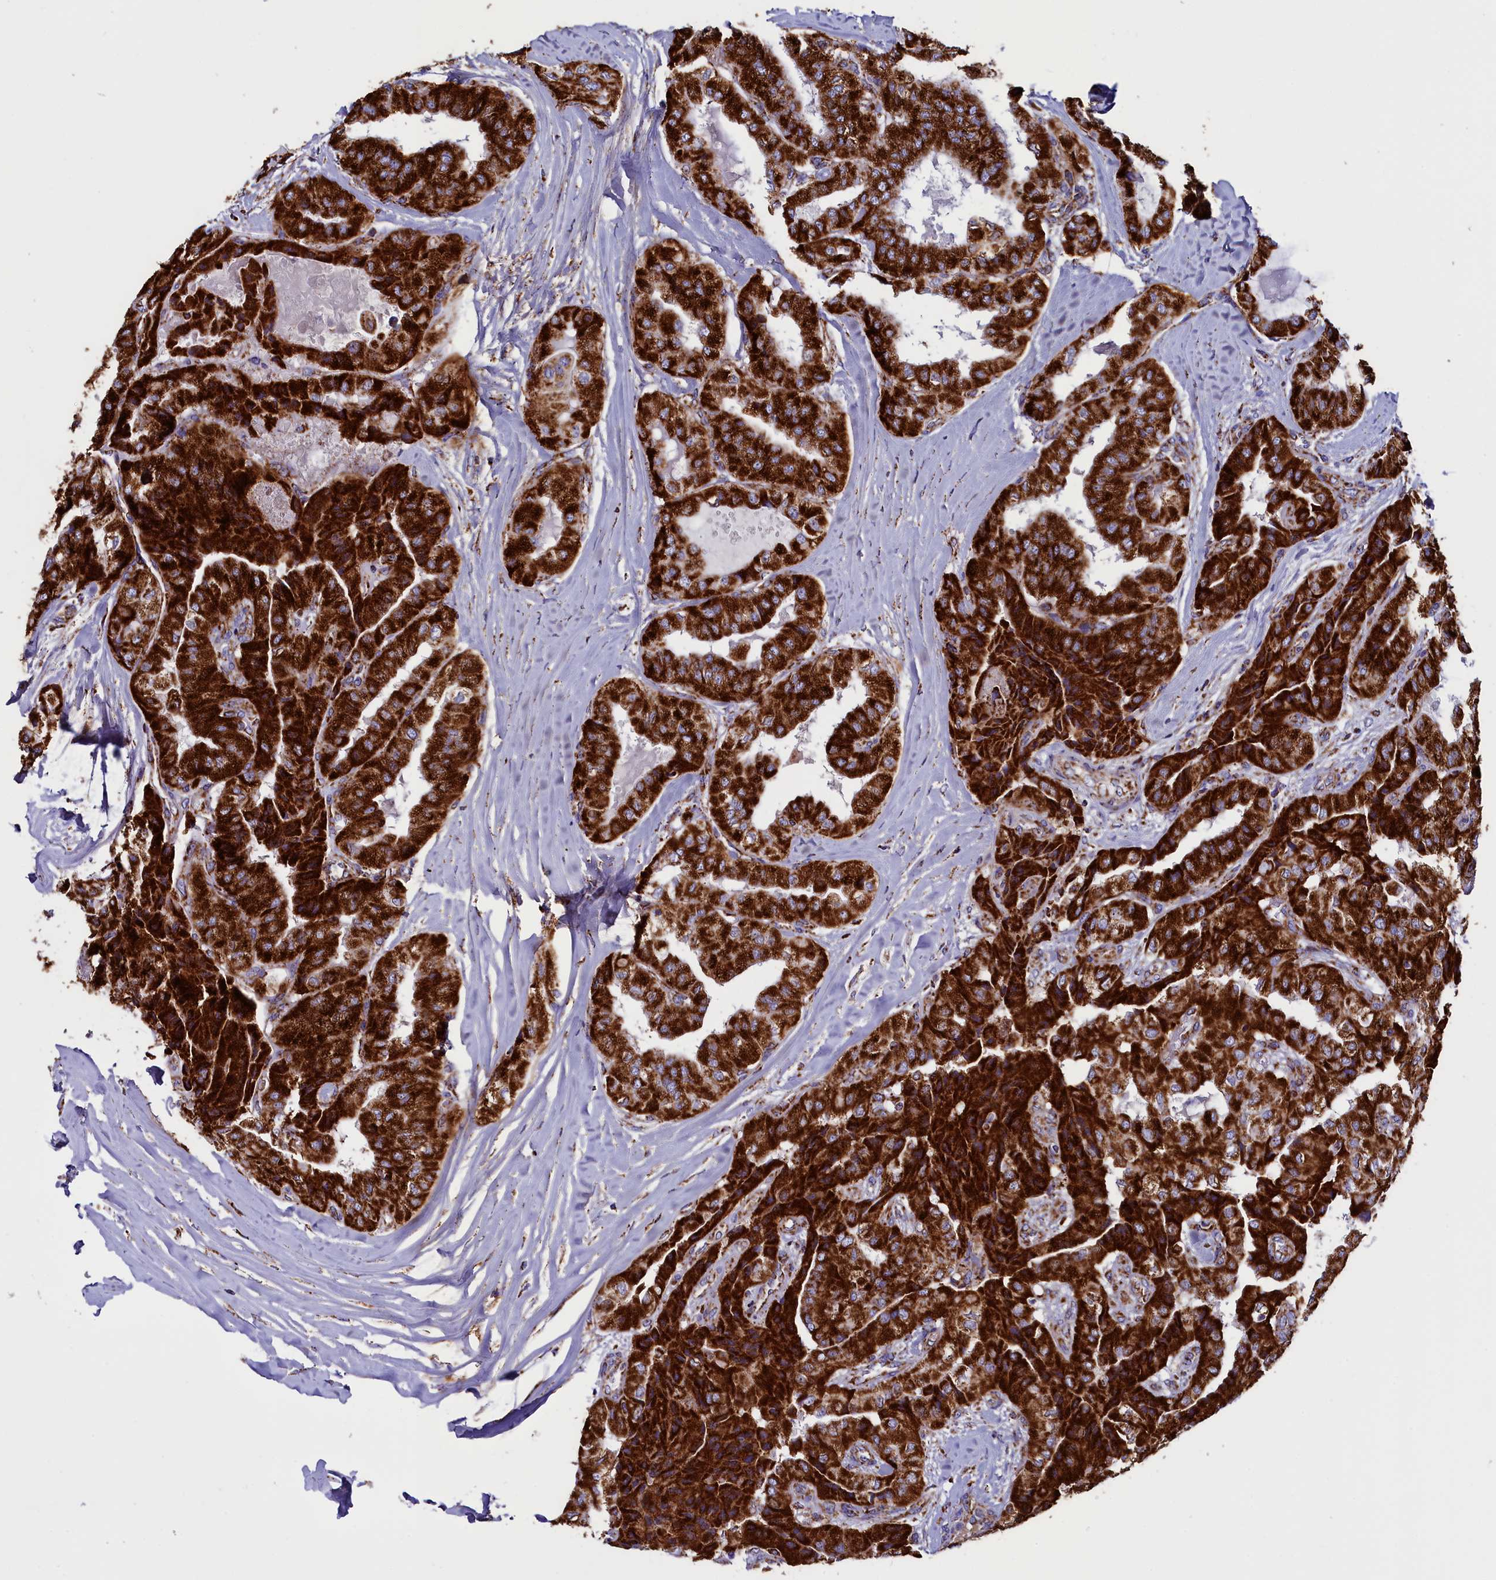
{"staining": {"intensity": "strong", "quantity": ">75%", "location": "cytoplasmic/membranous"}, "tissue": "thyroid cancer", "cell_type": "Tumor cells", "image_type": "cancer", "snomed": [{"axis": "morphology", "description": "Papillary adenocarcinoma, NOS"}, {"axis": "topography", "description": "Thyroid gland"}], "caption": "IHC histopathology image of neoplastic tissue: human thyroid papillary adenocarcinoma stained using immunohistochemistry reveals high levels of strong protein expression localized specifically in the cytoplasmic/membranous of tumor cells, appearing as a cytoplasmic/membranous brown color.", "gene": "SLC39A3", "patient": {"sex": "female", "age": 59}}